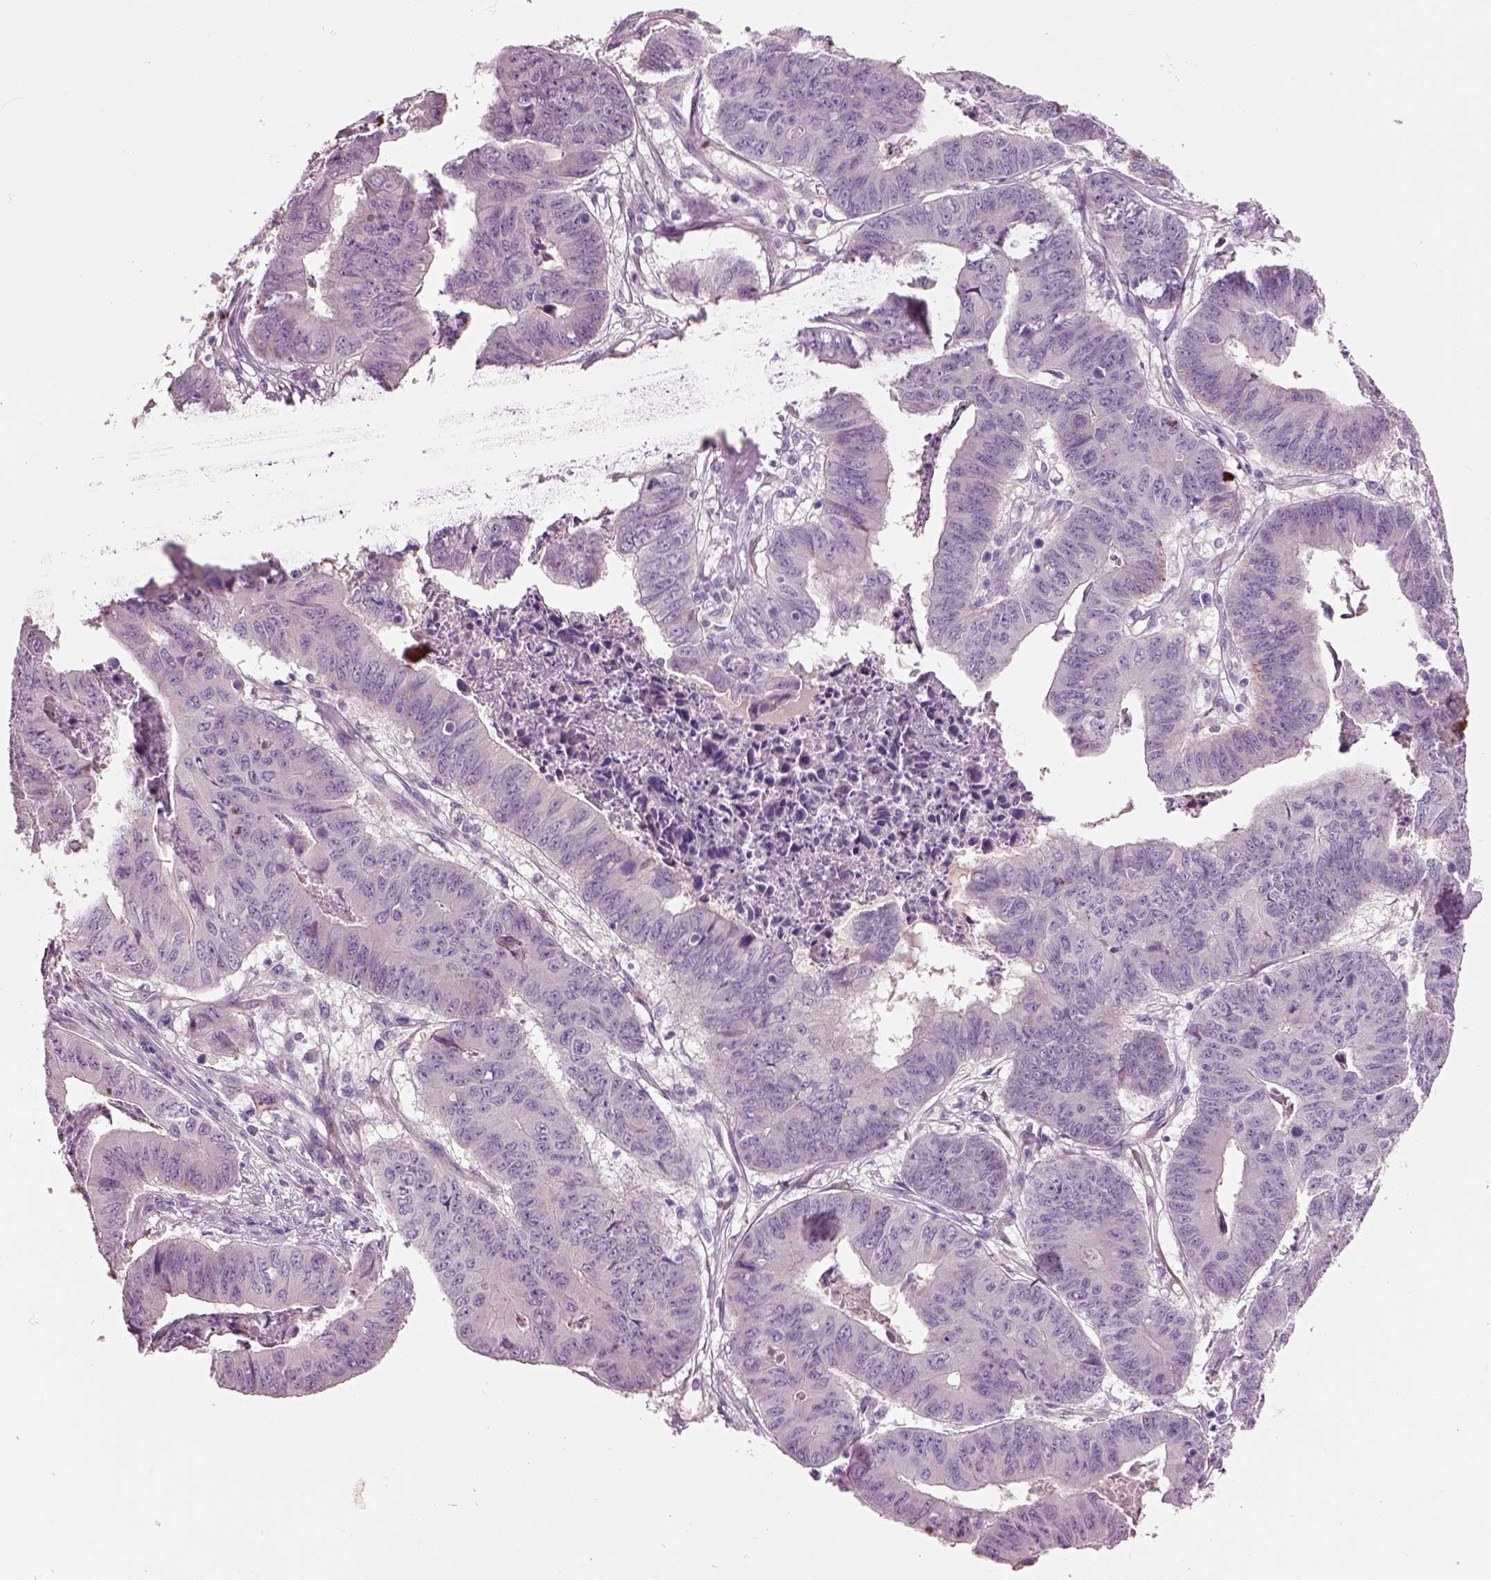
{"staining": {"intensity": "negative", "quantity": "none", "location": "none"}, "tissue": "stomach cancer", "cell_type": "Tumor cells", "image_type": "cancer", "snomed": [{"axis": "morphology", "description": "Adenocarcinoma, NOS"}, {"axis": "topography", "description": "Stomach, lower"}], "caption": "This is a image of immunohistochemistry (IHC) staining of stomach cancer, which shows no positivity in tumor cells.", "gene": "PLPP7", "patient": {"sex": "male", "age": 77}}